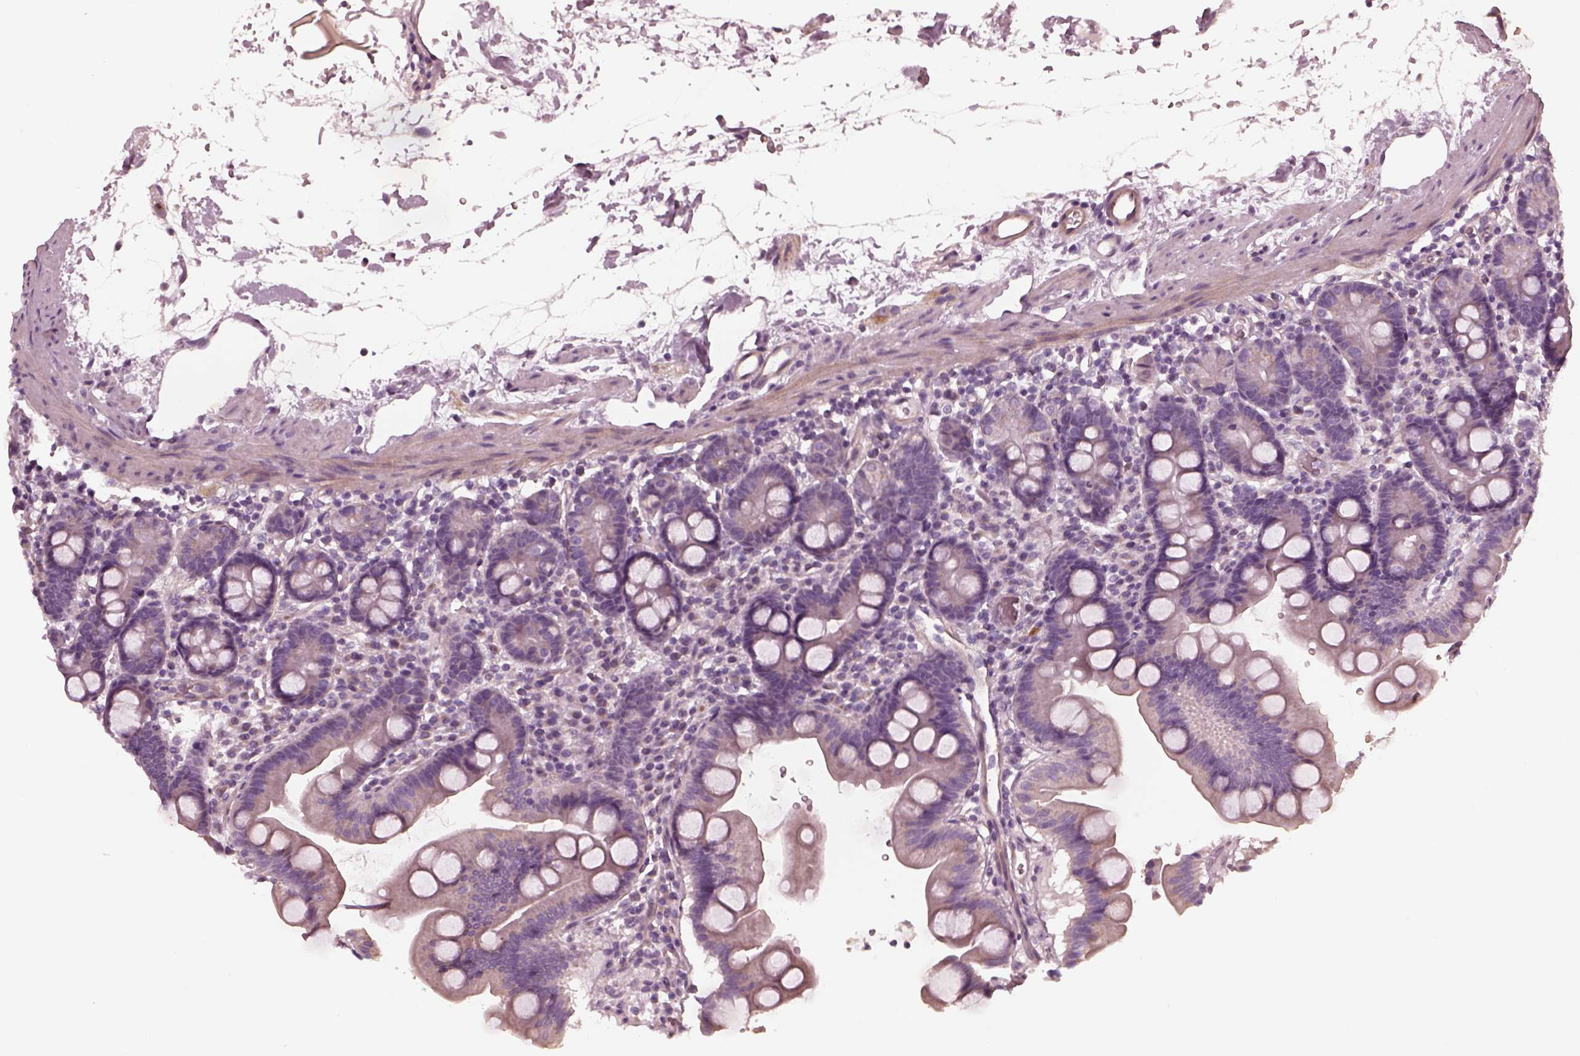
{"staining": {"intensity": "negative", "quantity": "none", "location": "none"}, "tissue": "duodenum", "cell_type": "Glandular cells", "image_type": "normal", "snomed": [{"axis": "morphology", "description": "Normal tissue, NOS"}, {"axis": "topography", "description": "Duodenum"}], "caption": "High power microscopy histopathology image of an immunohistochemistry (IHC) image of normal duodenum, revealing no significant positivity in glandular cells. (DAB (3,3'-diaminobenzidine) IHC with hematoxylin counter stain).", "gene": "KIF6", "patient": {"sex": "male", "age": 59}}